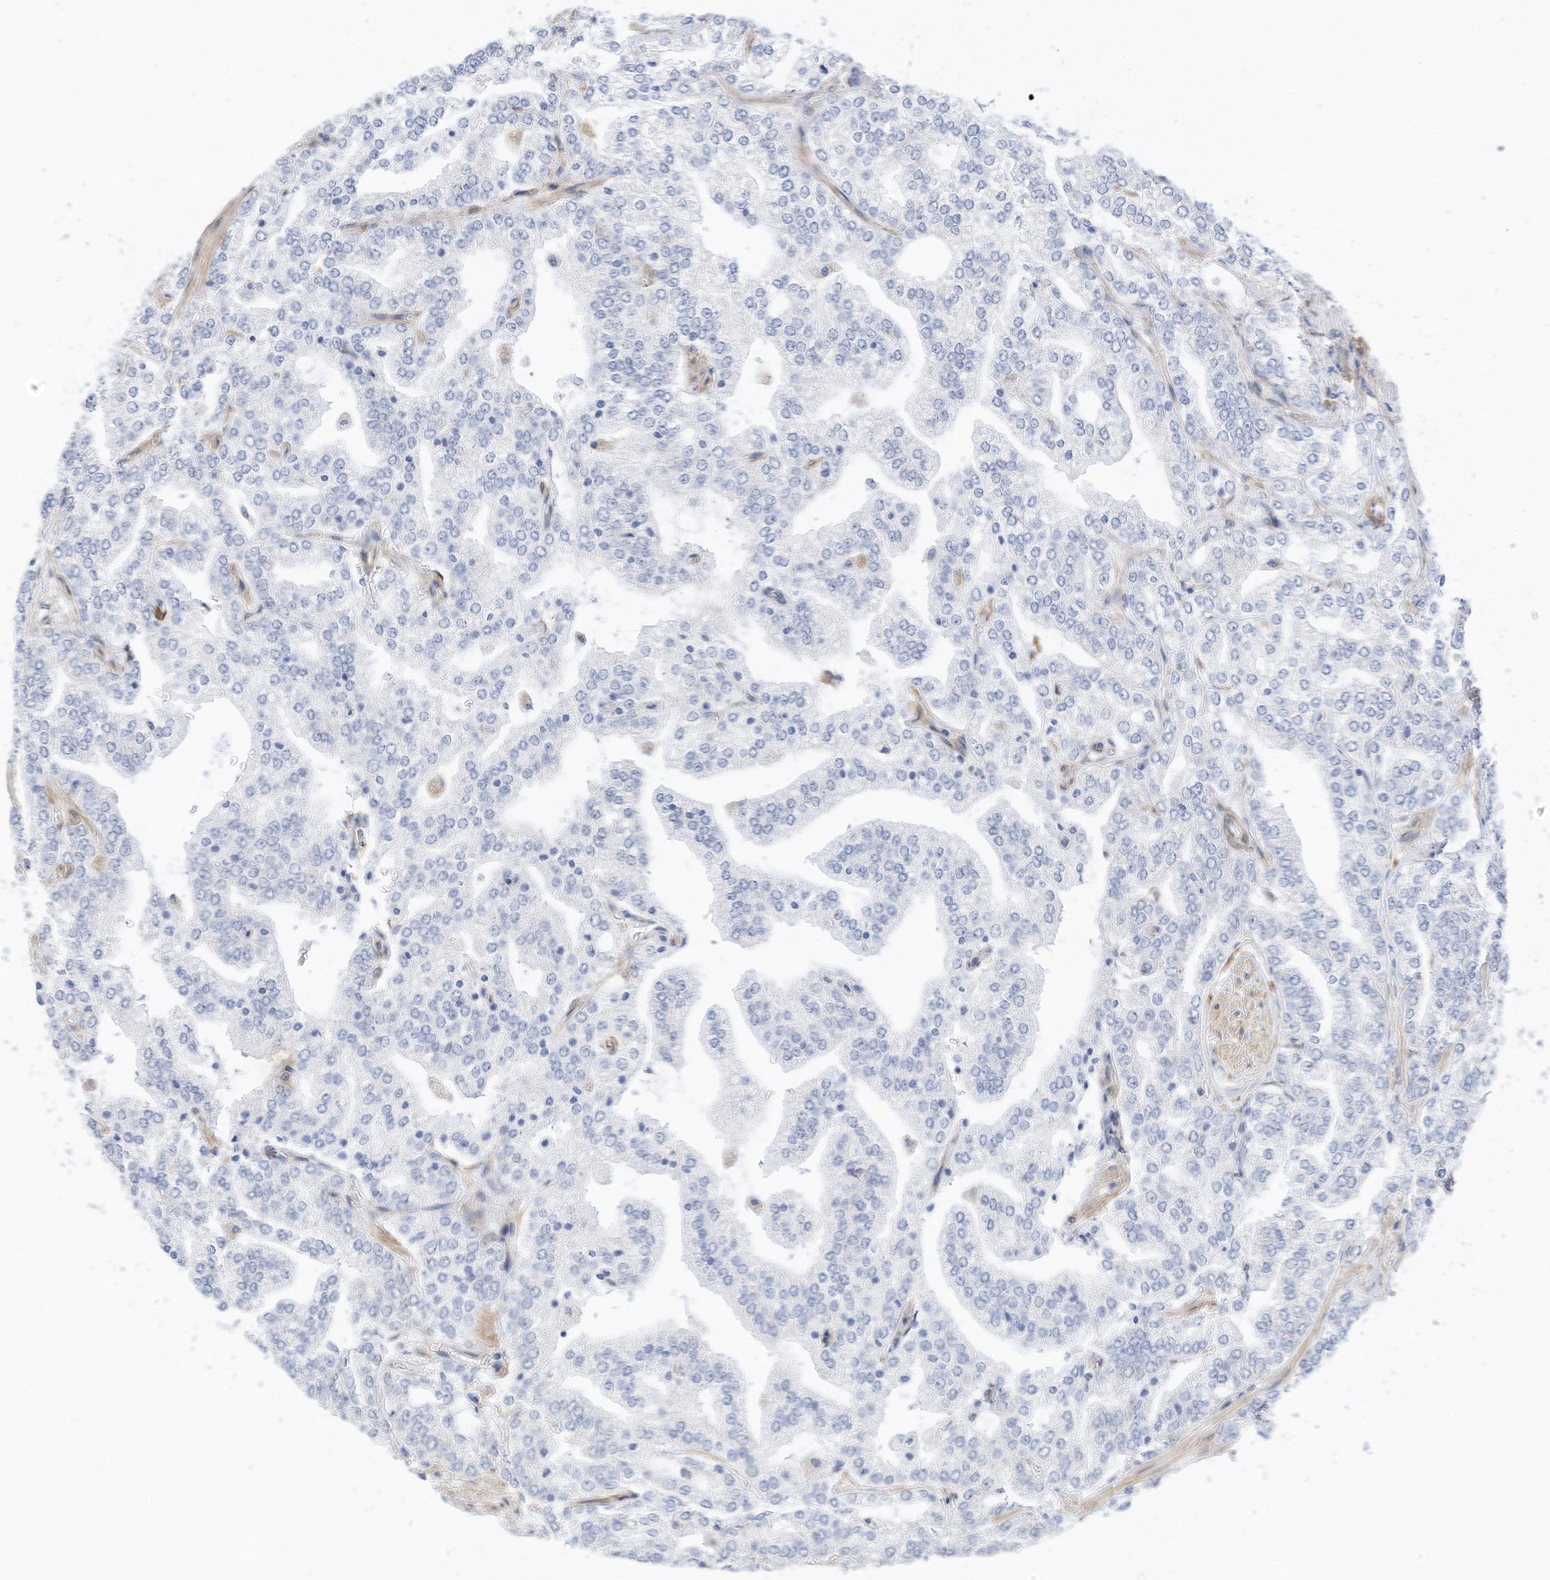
{"staining": {"intensity": "negative", "quantity": "none", "location": "none"}, "tissue": "prostate cancer", "cell_type": "Tumor cells", "image_type": "cancer", "snomed": [{"axis": "morphology", "description": "Adenocarcinoma, High grade"}, {"axis": "topography", "description": "Prostate"}], "caption": "A high-resolution image shows immunohistochemistry (IHC) staining of prostate high-grade adenocarcinoma, which shows no significant expression in tumor cells.", "gene": "ATP13A1", "patient": {"sex": "male", "age": 64}}